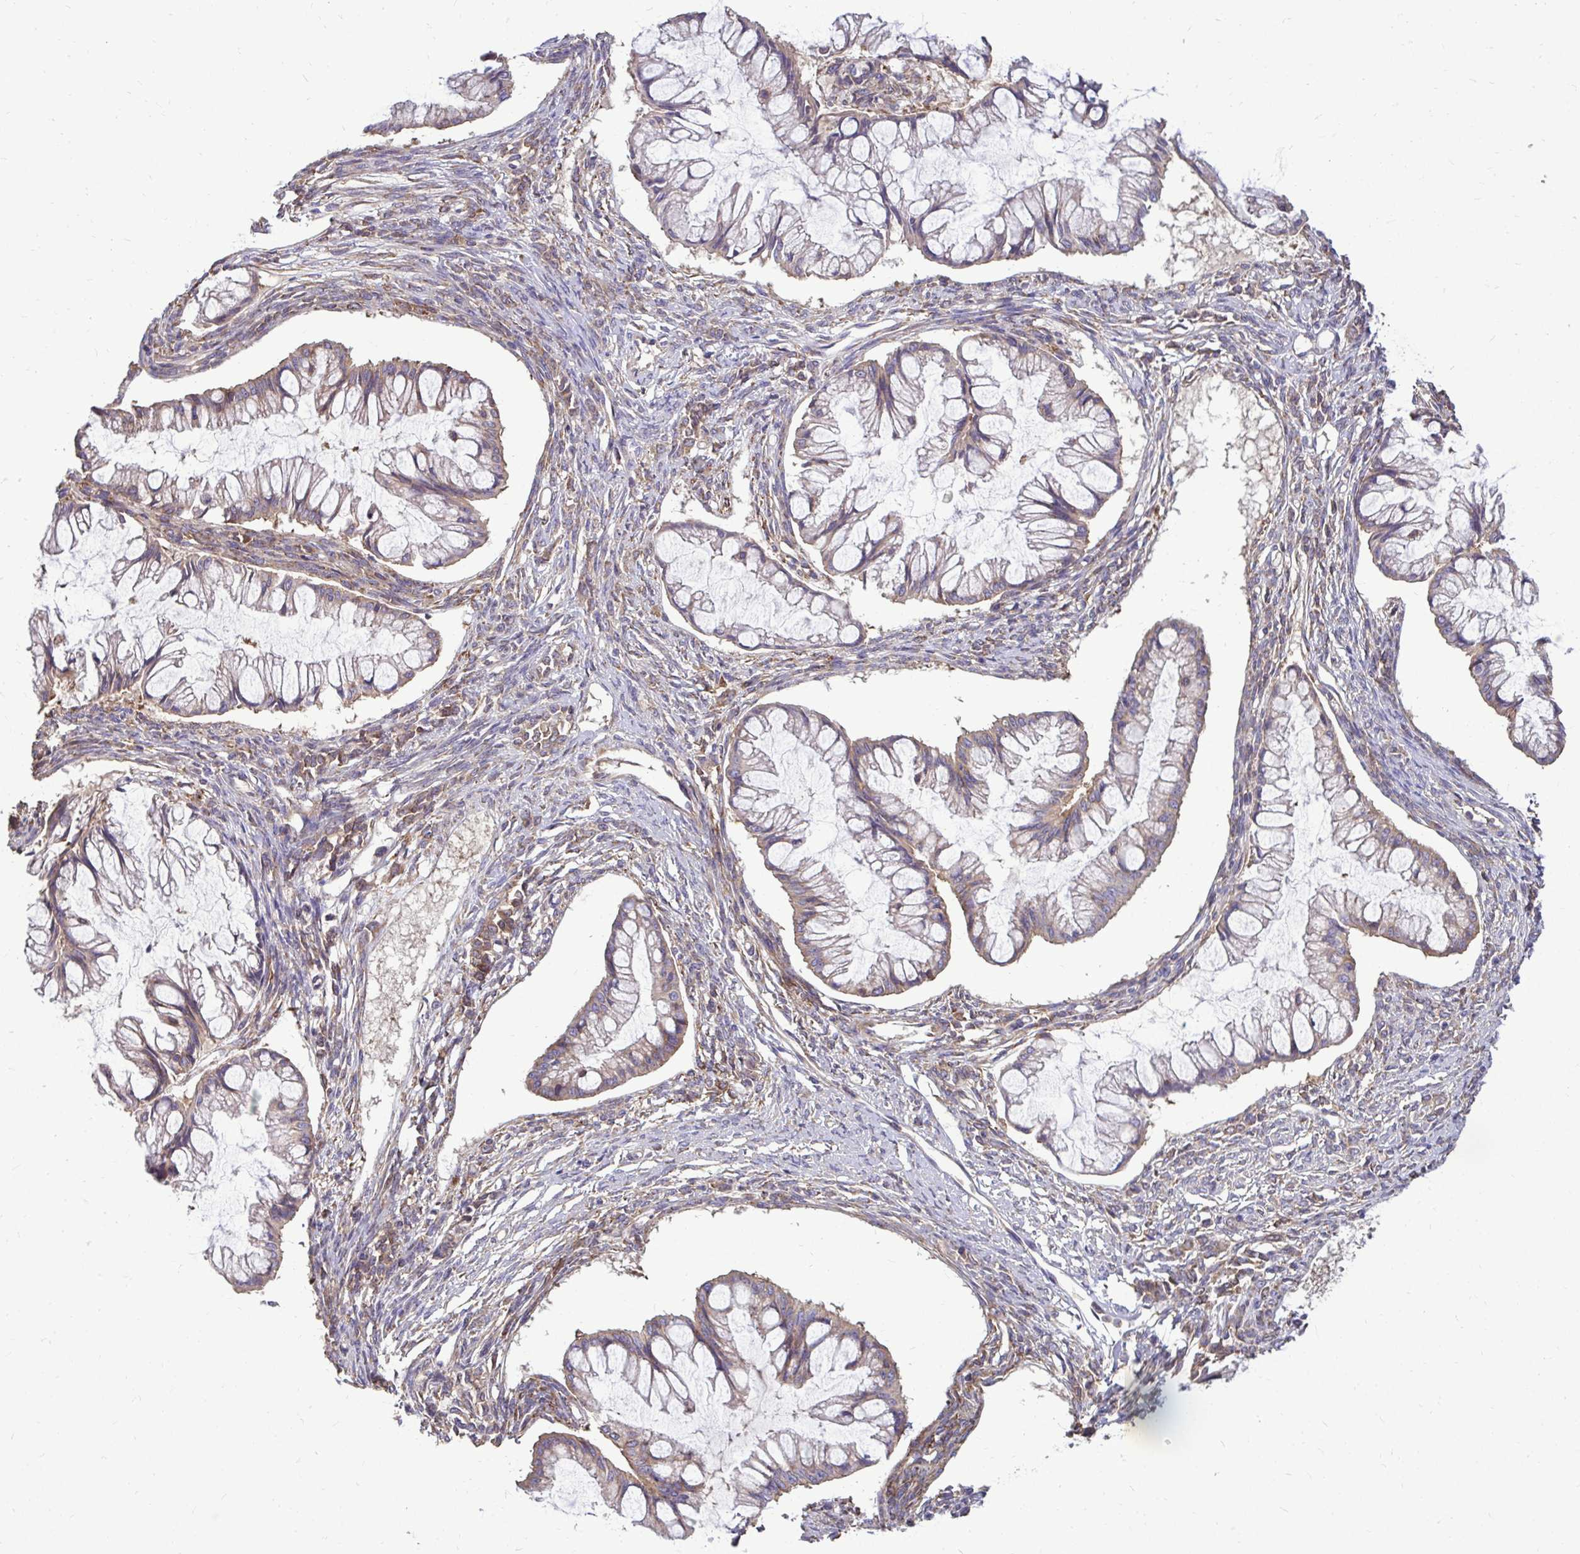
{"staining": {"intensity": "moderate", "quantity": "25%-75%", "location": "cytoplasmic/membranous"}, "tissue": "ovarian cancer", "cell_type": "Tumor cells", "image_type": "cancer", "snomed": [{"axis": "morphology", "description": "Cystadenocarcinoma, mucinous, NOS"}, {"axis": "topography", "description": "Ovary"}], "caption": "Immunohistochemical staining of human ovarian cancer (mucinous cystadenocarcinoma) displays medium levels of moderate cytoplasmic/membranous positivity in about 25%-75% of tumor cells.", "gene": "FMR1", "patient": {"sex": "female", "age": 73}}